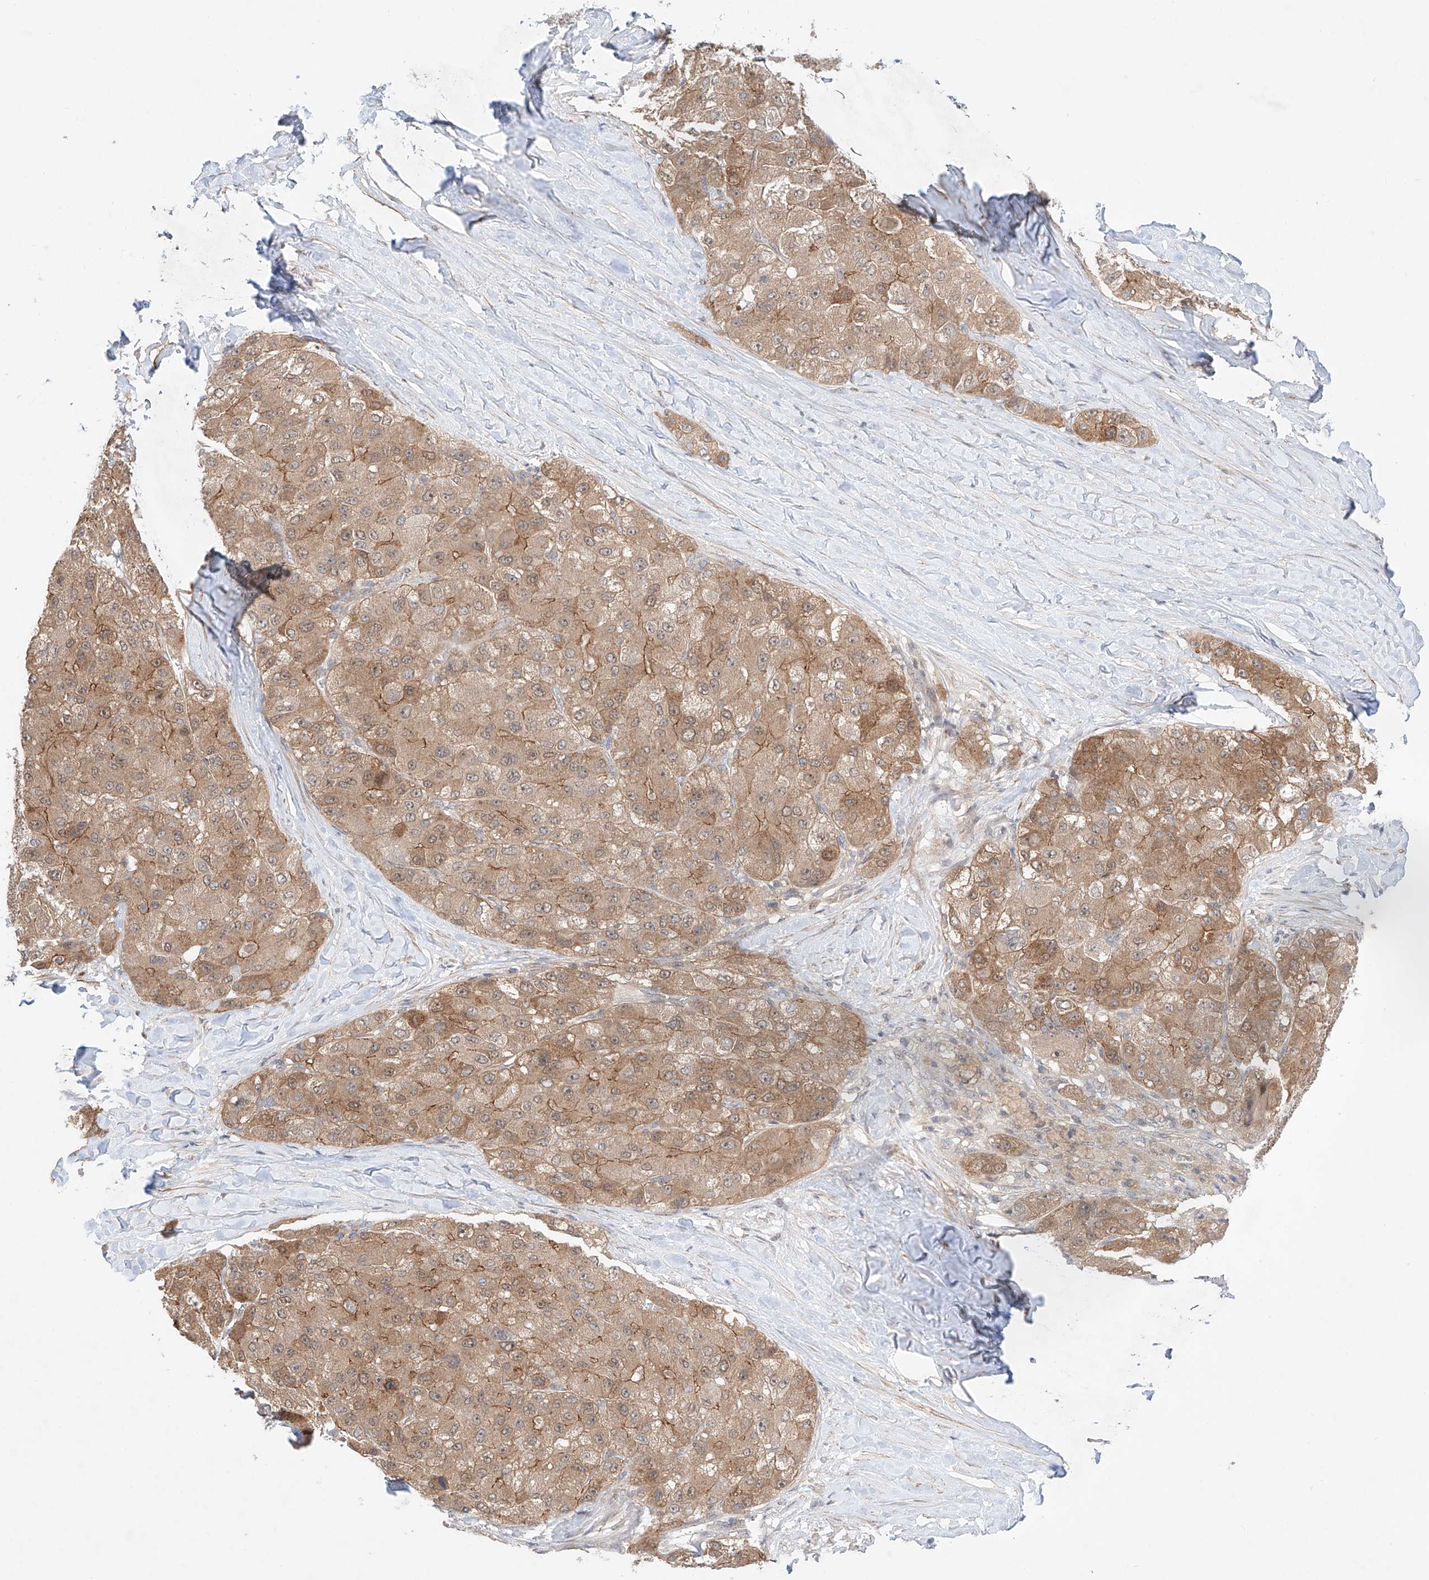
{"staining": {"intensity": "weak", "quantity": ">75%", "location": "cytoplasmic/membranous"}, "tissue": "liver cancer", "cell_type": "Tumor cells", "image_type": "cancer", "snomed": [{"axis": "morphology", "description": "Carcinoma, Hepatocellular, NOS"}, {"axis": "topography", "description": "Liver"}], "caption": "Liver cancer stained with immunohistochemistry (IHC) exhibits weak cytoplasmic/membranous positivity in about >75% of tumor cells.", "gene": "TSR2", "patient": {"sex": "male", "age": 80}}